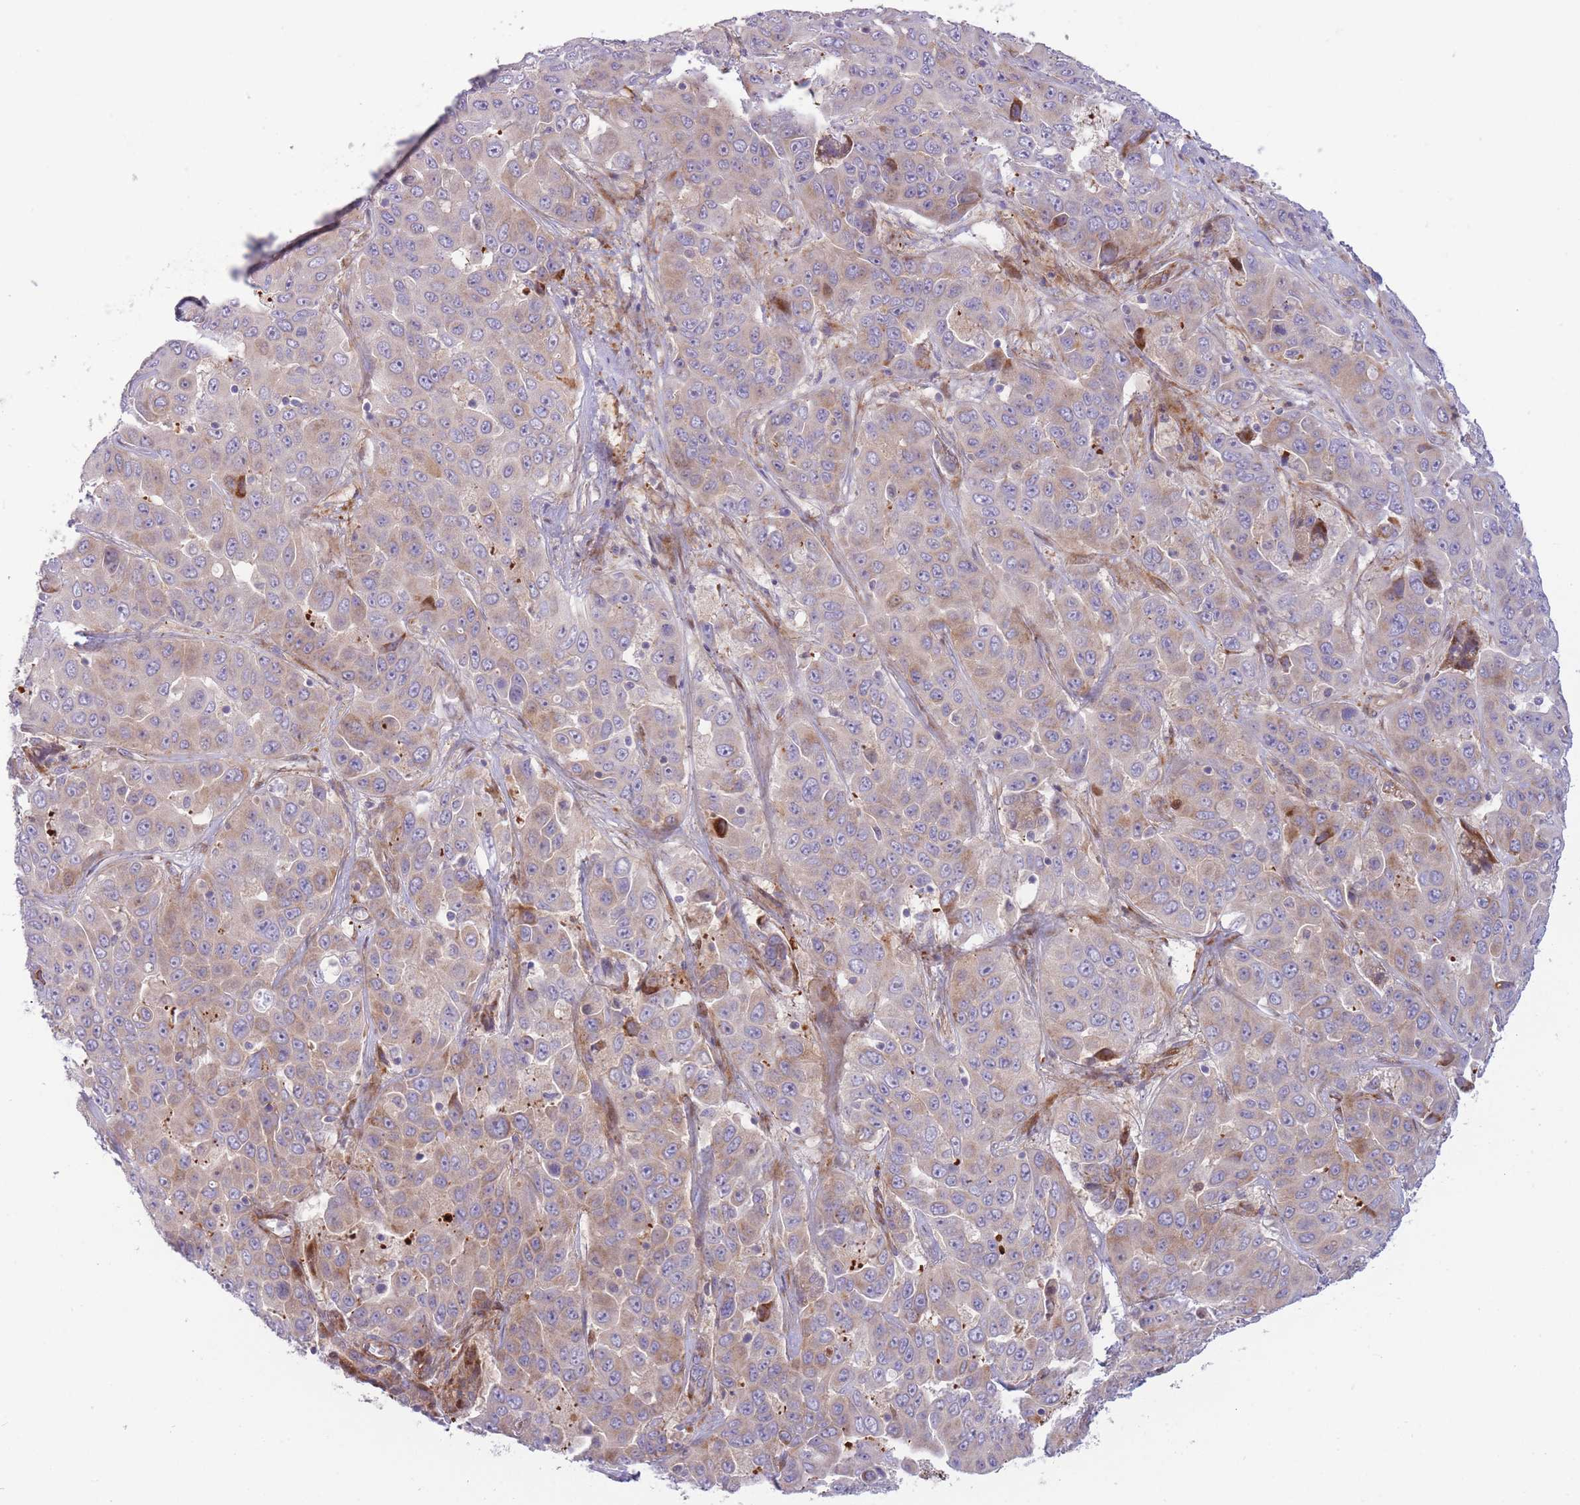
{"staining": {"intensity": "weak", "quantity": "25%-75%", "location": "cytoplasmic/membranous"}, "tissue": "liver cancer", "cell_type": "Tumor cells", "image_type": "cancer", "snomed": [{"axis": "morphology", "description": "Cholangiocarcinoma"}, {"axis": "topography", "description": "Liver"}], "caption": "Protein staining by IHC demonstrates weak cytoplasmic/membranous staining in approximately 25%-75% of tumor cells in liver cancer.", "gene": "ATP5MC2", "patient": {"sex": "female", "age": 52}}